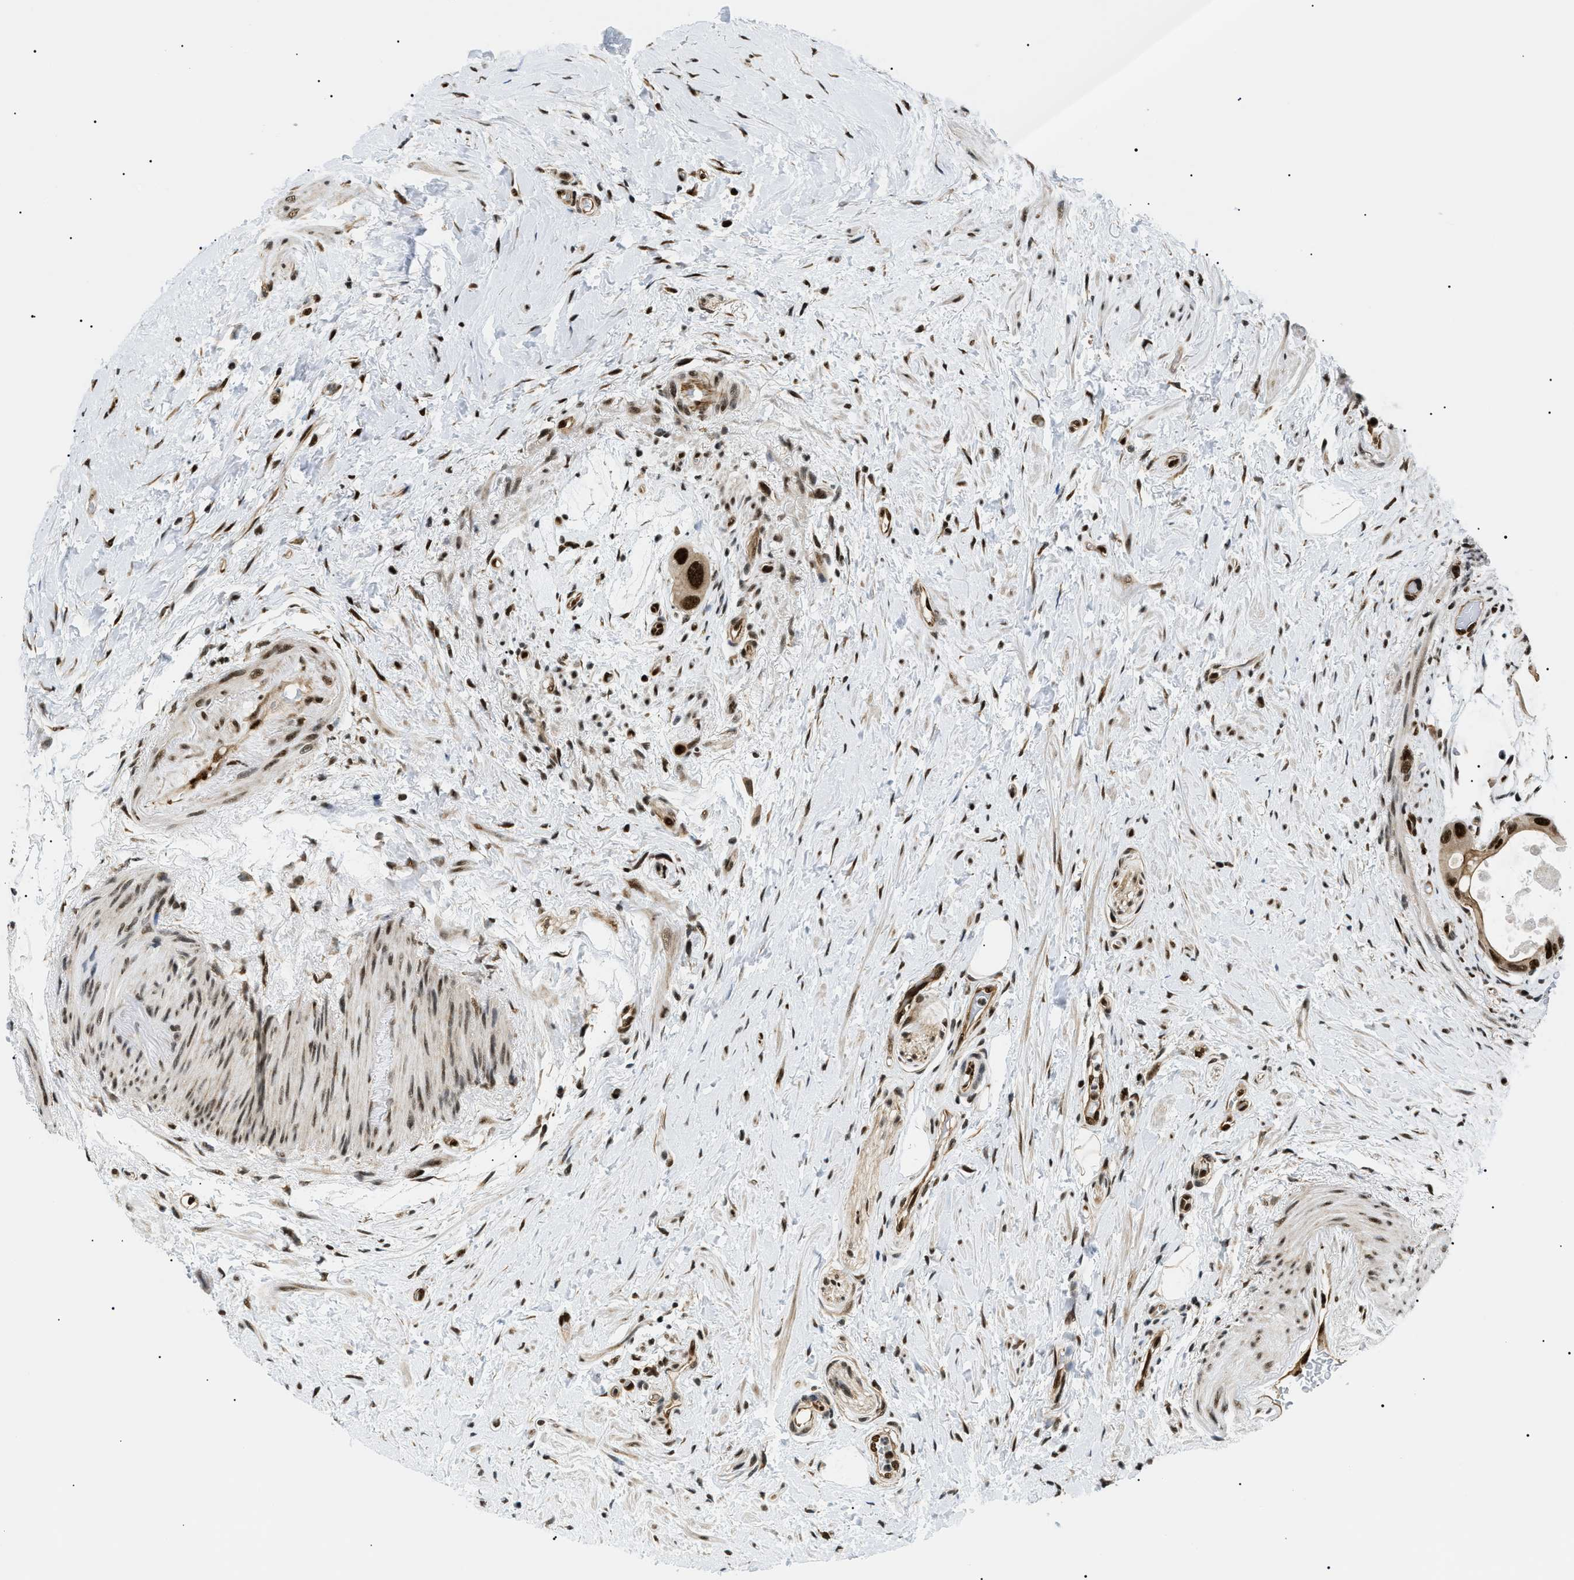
{"staining": {"intensity": "strong", "quantity": ">75%", "location": "cytoplasmic/membranous,nuclear"}, "tissue": "colorectal cancer", "cell_type": "Tumor cells", "image_type": "cancer", "snomed": [{"axis": "morphology", "description": "Adenocarcinoma, NOS"}, {"axis": "topography", "description": "Rectum"}], "caption": "Colorectal adenocarcinoma was stained to show a protein in brown. There is high levels of strong cytoplasmic/membranous and nuclear positivity in approximately >75% of tumor cells. (Stains: DAB in brown, nuclei in blue, Microscopy: brightfield microscopy at high magnification).", "gene": "CWC25", "patient": {"sex": "male", "age": 51}}